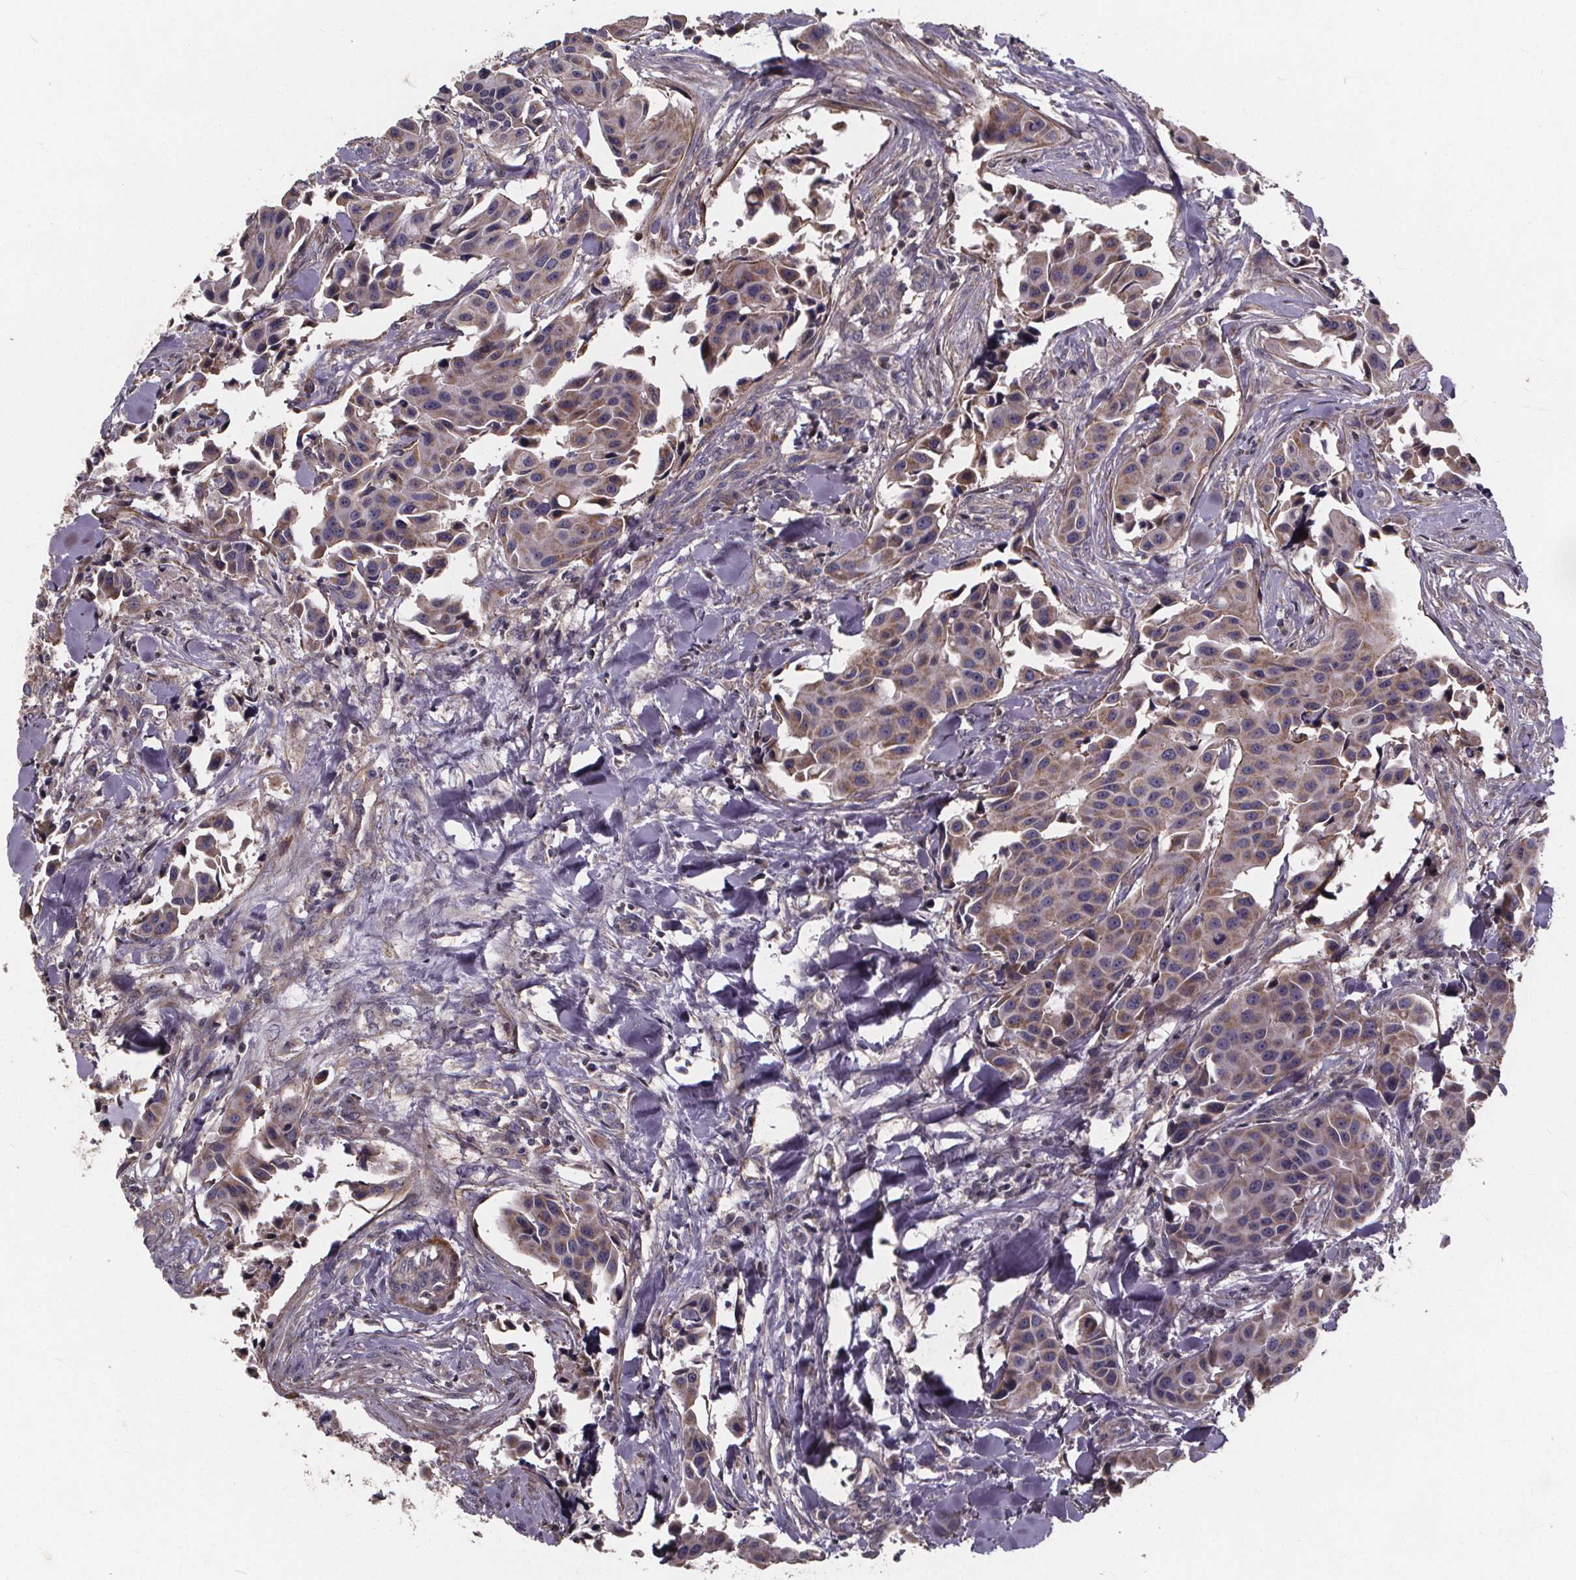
{"staining": {"intensity": "moderate", "quantity": "<25%", "location": "cytoplasmic/membranous"}, "tissue": "head and neck cancer", "cell_type": "Tumor cells", "image_type": "cancer", "snomed": [{"axis": "morphology", "description": "Adenocarcinoma, NOS"}, {"axis": "topography", "description": "Head-Neck"}], "caption": "The histopathology image displays a brown stain indicating the presence of a protein in the cytoplasmic/membranous of tumor cells in head and neck cancer (adenocarcinoma). The staining is performed using DAB brown chromogen to label protein expression. The nuclei are counter-stained blue using hematoxylin.", "gene": "YME1L1", "patient": {"sex": "male", "age": 76}}